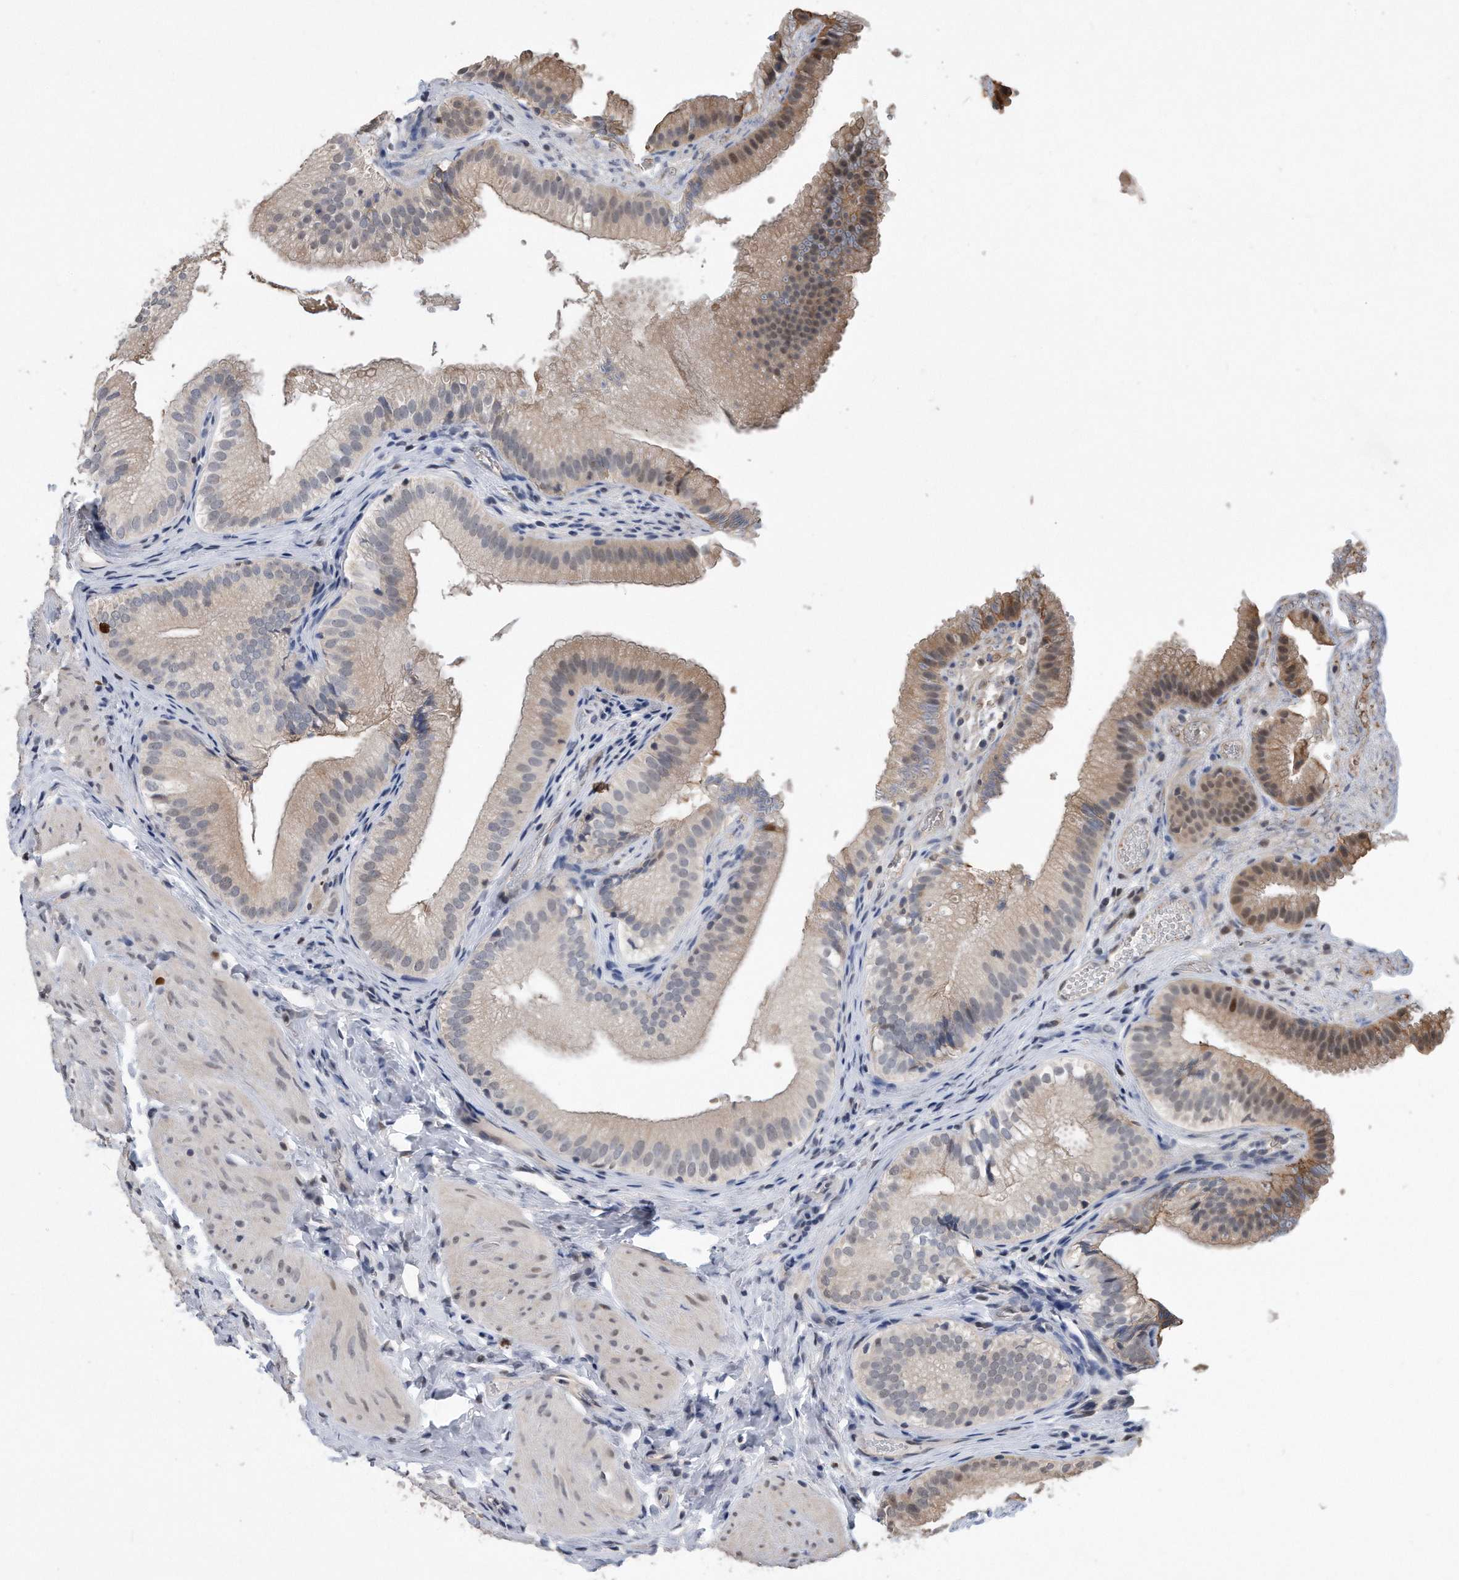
{"staining": {"intensity": "weak", "quantity": "25%-75%", "location": "cytoplasmic/membranous,nuclear"}, "tissue": "gallbladder", "cell_type": "Glandular cells", "image_type": "normal", "snomed": [{"axis": "morphology", "description": "Normal tissue, NOS"}, {"axis": "topography", "description": "Gallbladder"}], "caption": "An image showing weak cytoplasmic/membranous,nuclear positivity in approximately 25%-75% of glandular cells in unremarkable gallbladder, as visualized by brown immunohistochemical staining.", "gene": "PCNA", "patient": {"sex": "female", "age": 30}}